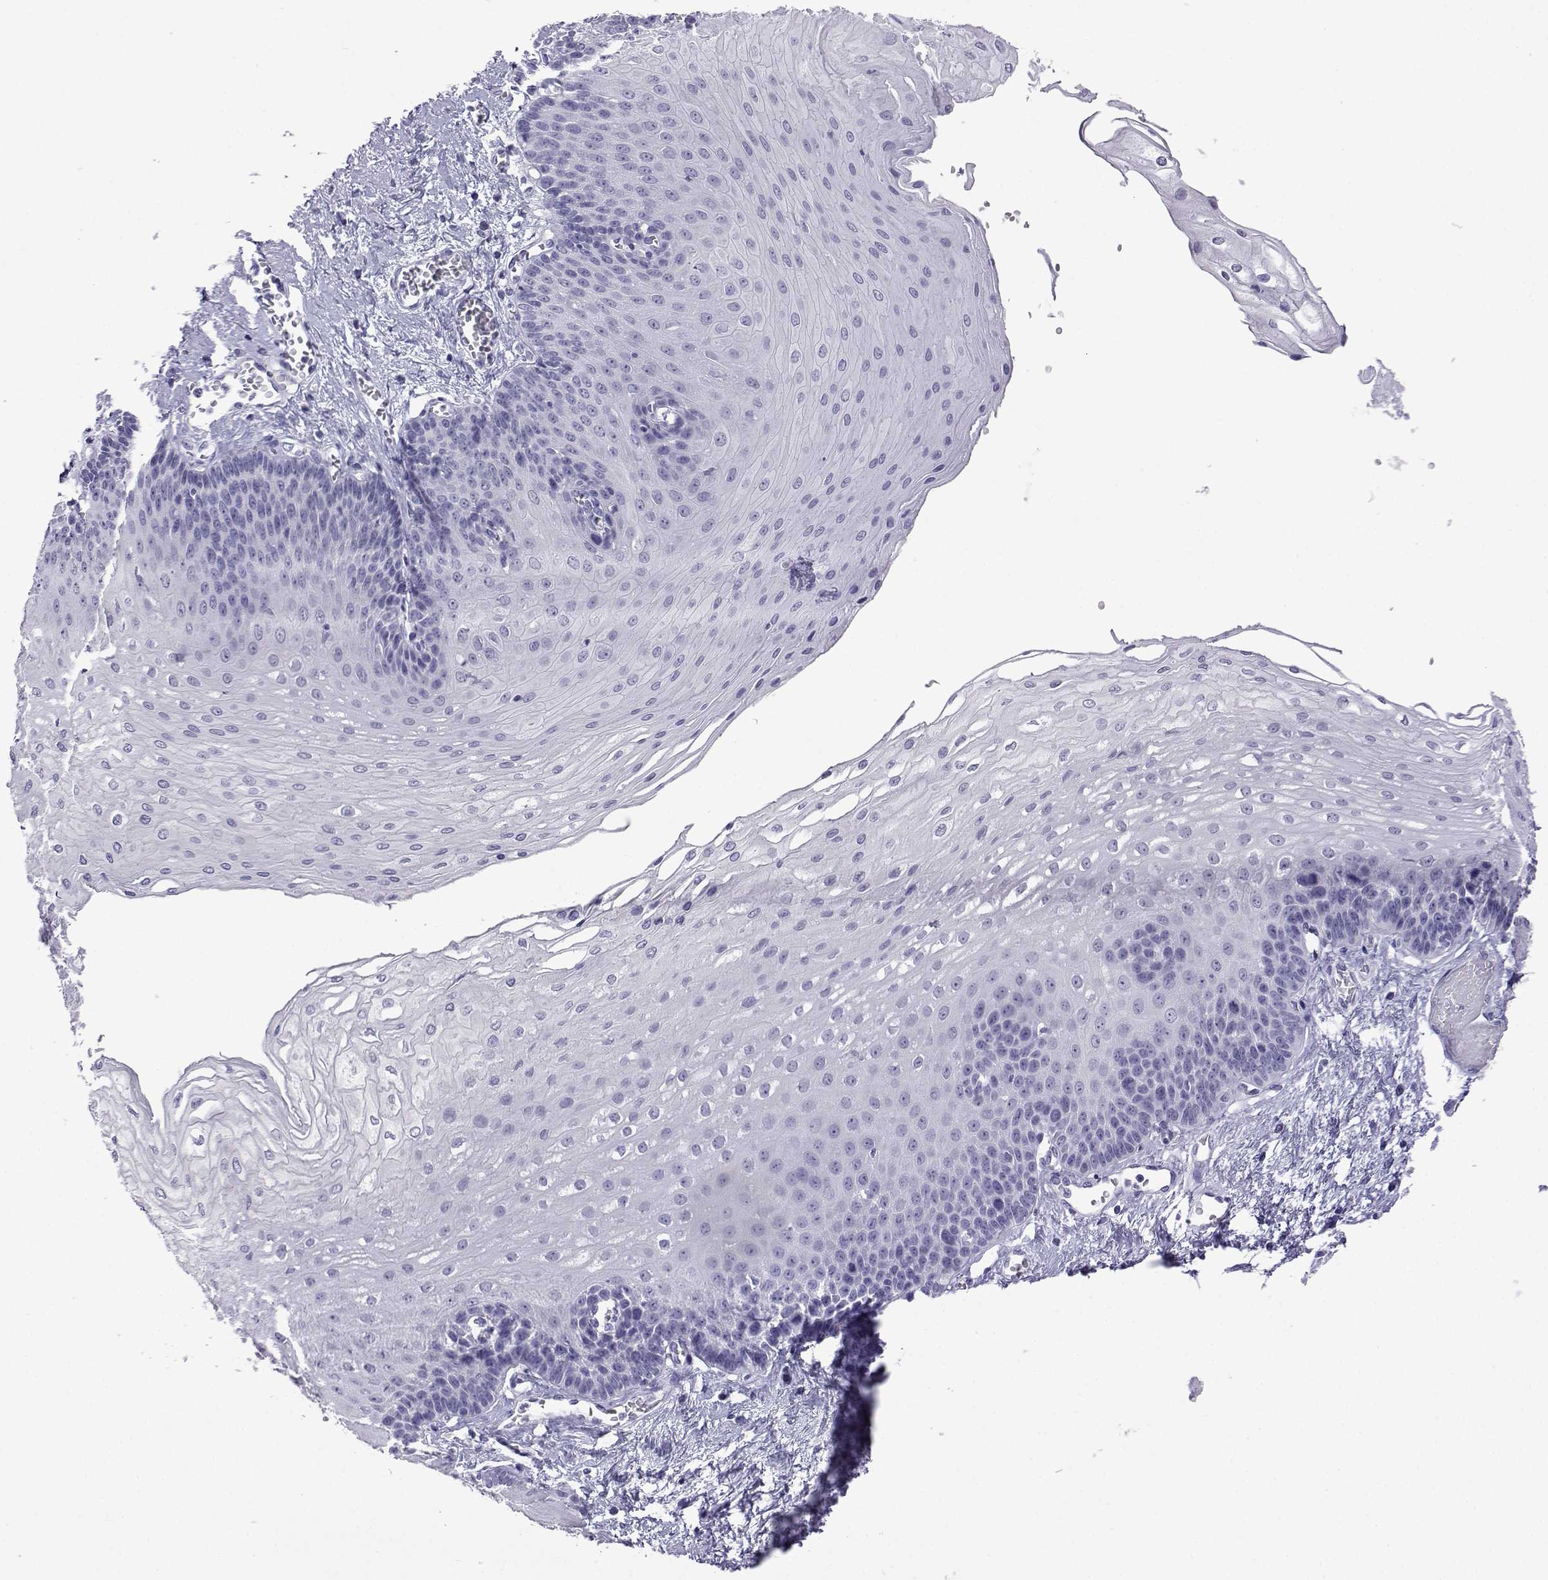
{"staining": {"intensity": "negative", "quantity": "none", "location": "none"}, "tissue": "esophagus", "cell_type": "Squamous epithelial cells", "image_type": "normal", "snomed": [{"axis": "morphology", "description": "Normal tissue, NOS"}, {"axis": "topography", "description": "Esophagus"}], "caption": "High power microscopy image of an immunohistochemistry image of benign esophagus, revealing no significant staining in squamous epithelial cells.", "gene": "ACTL7A", "patient": {"sex": "female", "age": 62}}